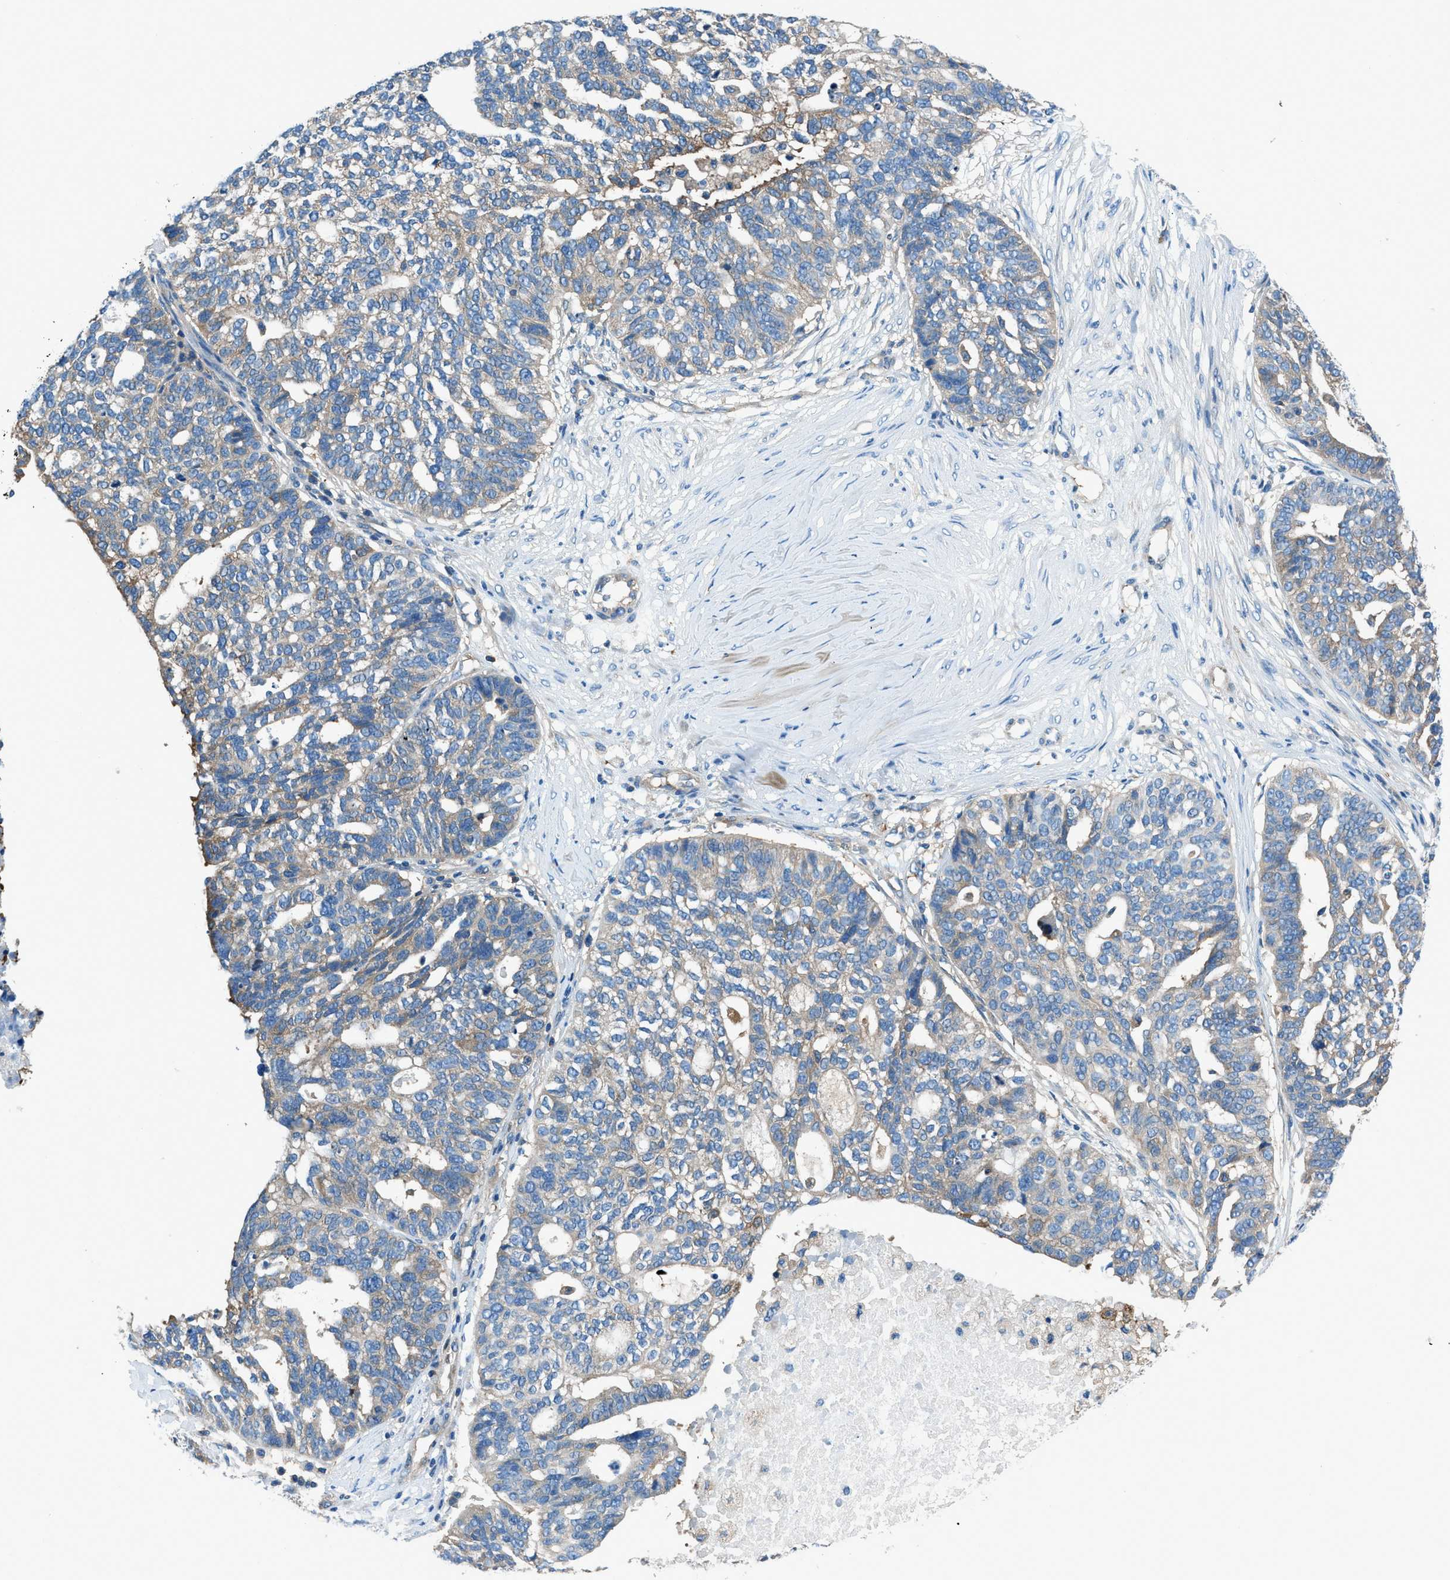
{"staining": {"intensity": "weak", "quantity": "25%-75%", "location": "cytoplasmic/membranous"}, "tissue": "ovarian cancer", "cell_type": "Tumor cells", "image_type": "cancer", "snomed": [{"axis": "morphology", "description": "Cystadenocarcinoma, serous, NOS"}, {"axis": "topography", "description": "Ovary"}], "caption": "Weak cytoplasmic/membranous positivity is identified in approximately 25%-75% of tumor cells in ovarian serous cystadenocarcinoma. (DAB IHC, brown staining for protein, blue staining for nuclei).", "gene": "SARS1", "patient": {"sex": "female", "age": 59}}